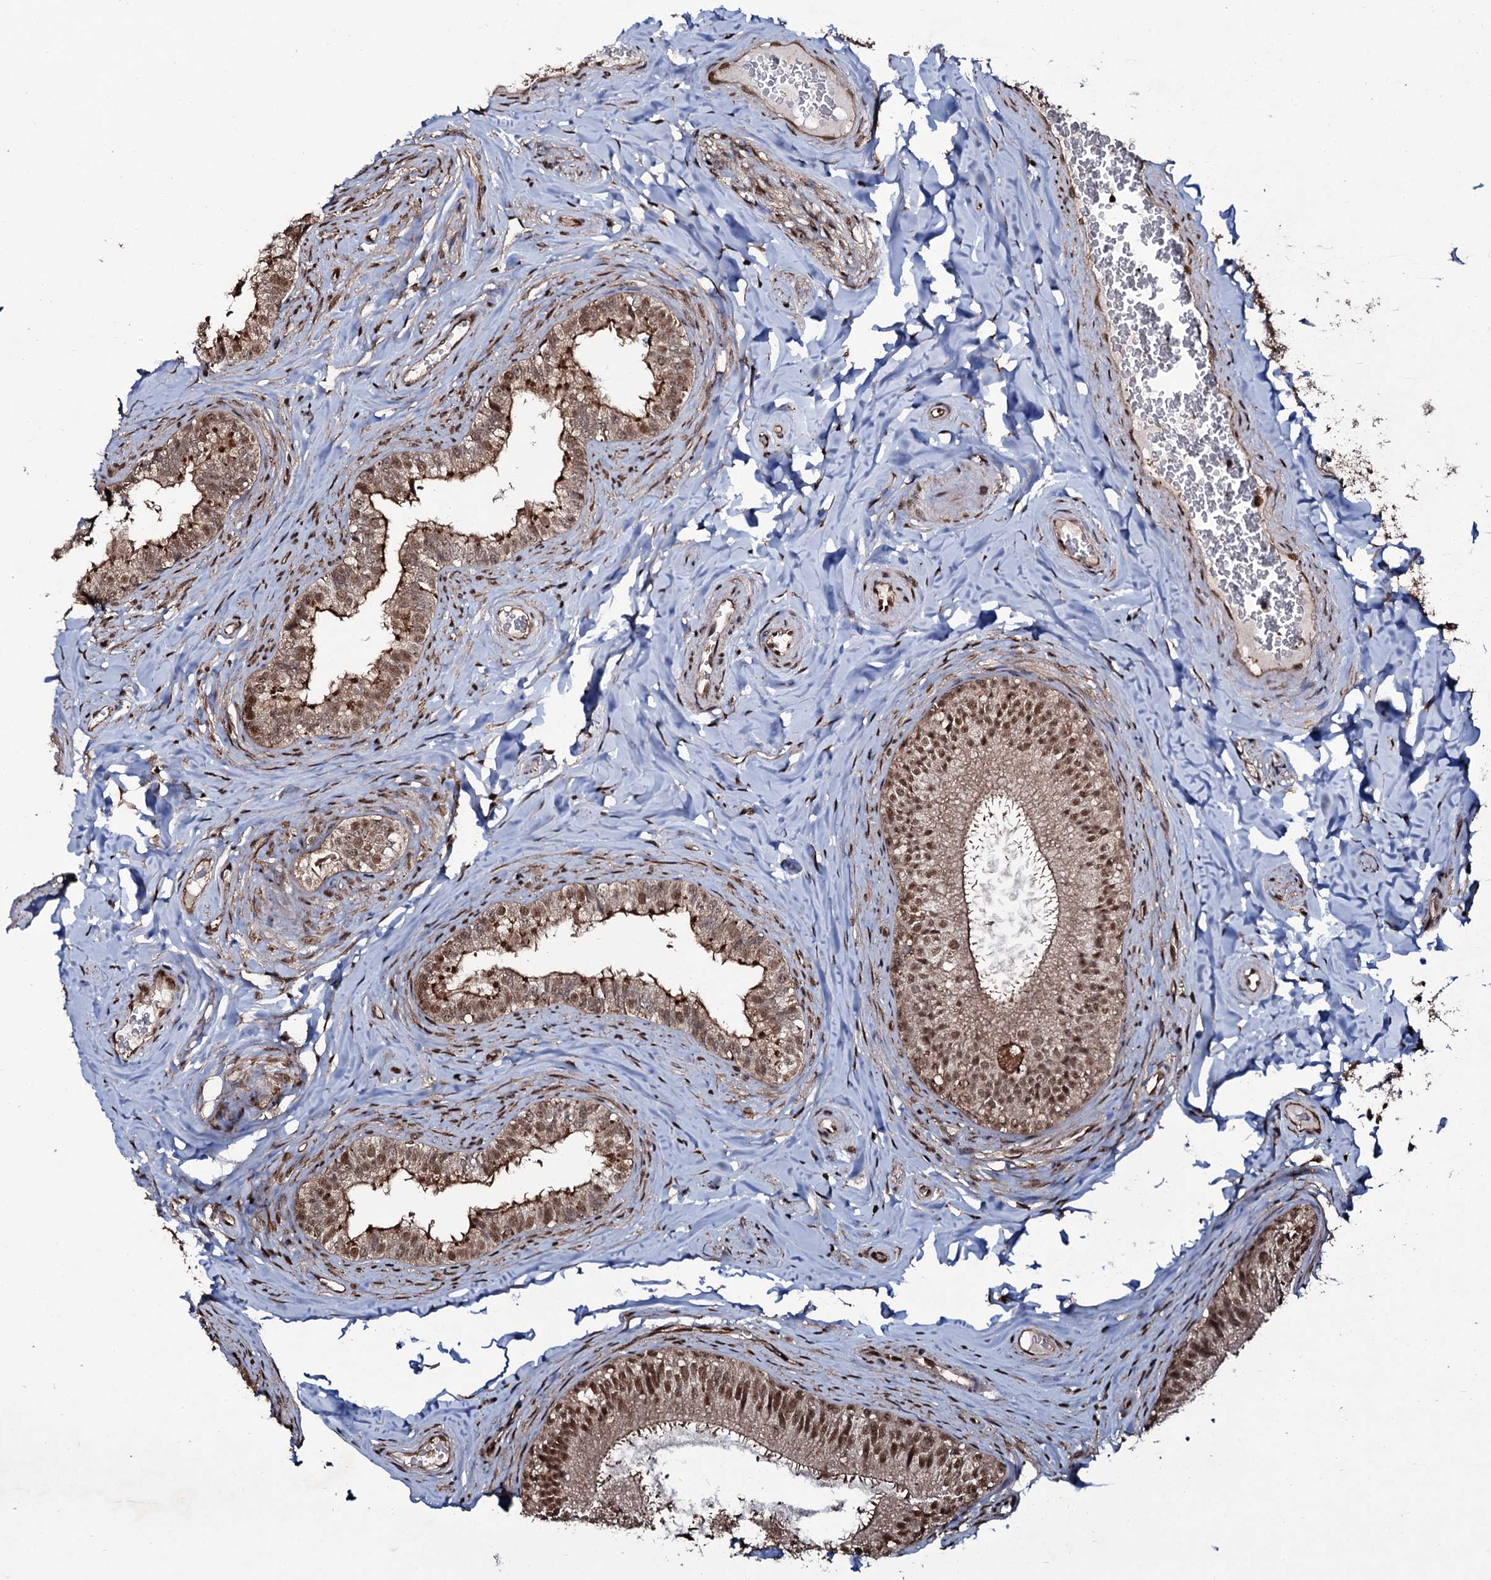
{"staining": {"intensity": "moderate", "quantity": "25%-75%", "location": "cytoplasmic/membranous,nuclear"}, "tissue": "epididymis", "cell_type": "Glandular cells", "image_type": "normal", "snomed": [{"axis": "morphology", "description": "Normal tissue, NOS"}, {"axis": "topography", "description": "Epididymis"}], "caption": "This photomicrograph exhibits immunohistochemistry (IHC) staining of unremarkable epididymis, with medium moderate cytoplasmic/membranous,nuclear positivity in approximately 25%-75% of glandular cells.", "gene": "COG6", "patient": {"sex": "male", "age": 34}}